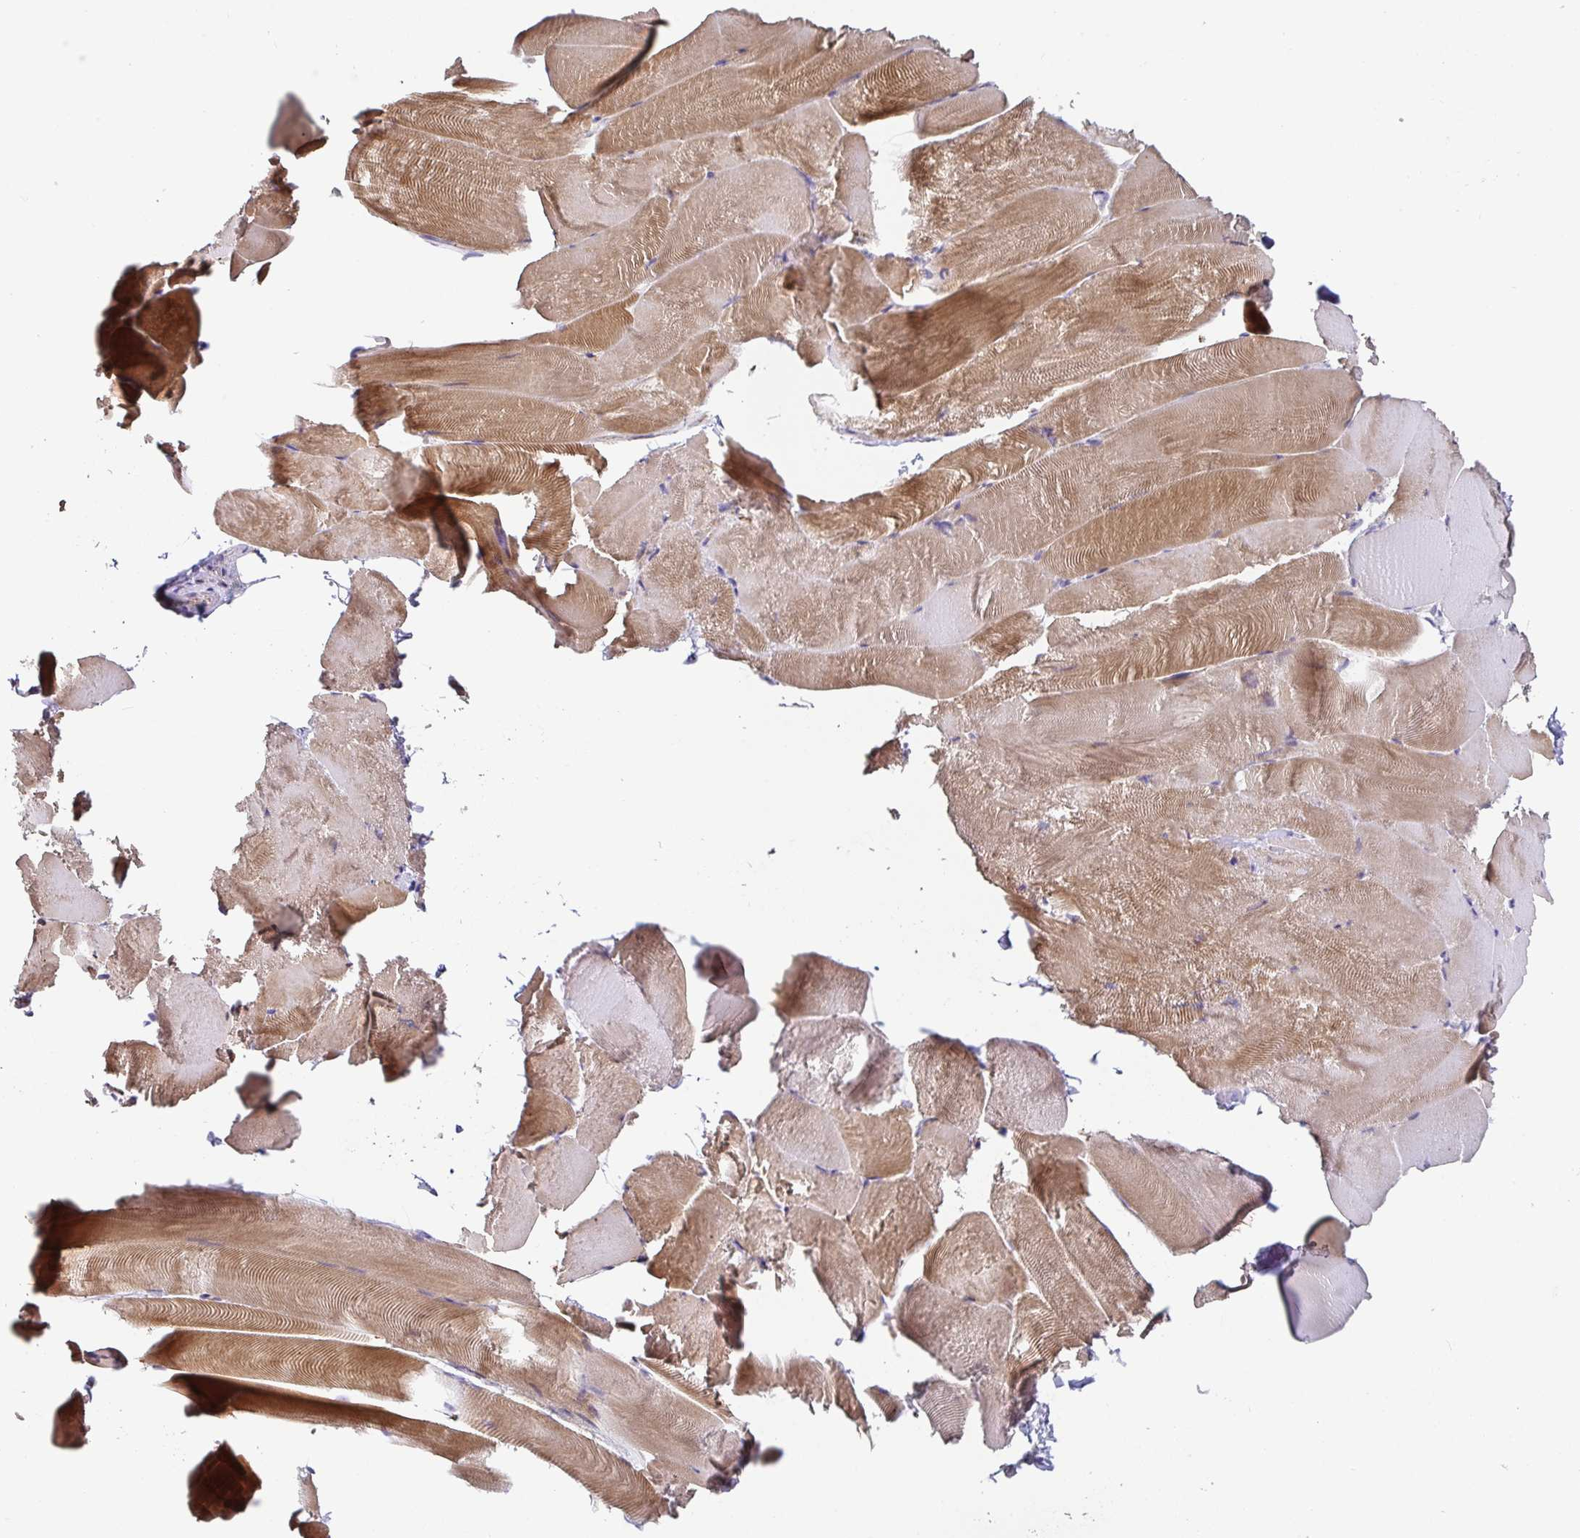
{"staining": {"intensity": "moderate", "quantity": "25%-75%", "location": "cytoplasmic/membranous"}, "tissue": "skeletal muscle", "cell_type": "Myocytes", "image_type": "normal", "snomed": [{"axis": "morphology", "description": "Normal tissue, NOS"}, {"axis": "topography", "description": "Skeletal muscle"}], "caption": "IHC histopathology image of unremarkable human skeletal muscle stained for a protein (brown), which displays medium levels of moderate cytoplasmic/membranous expression in approximately 25%-75% of myocytes.", "gene": "PIWIL3", "patient": {"sex": "female", "age": 64}}